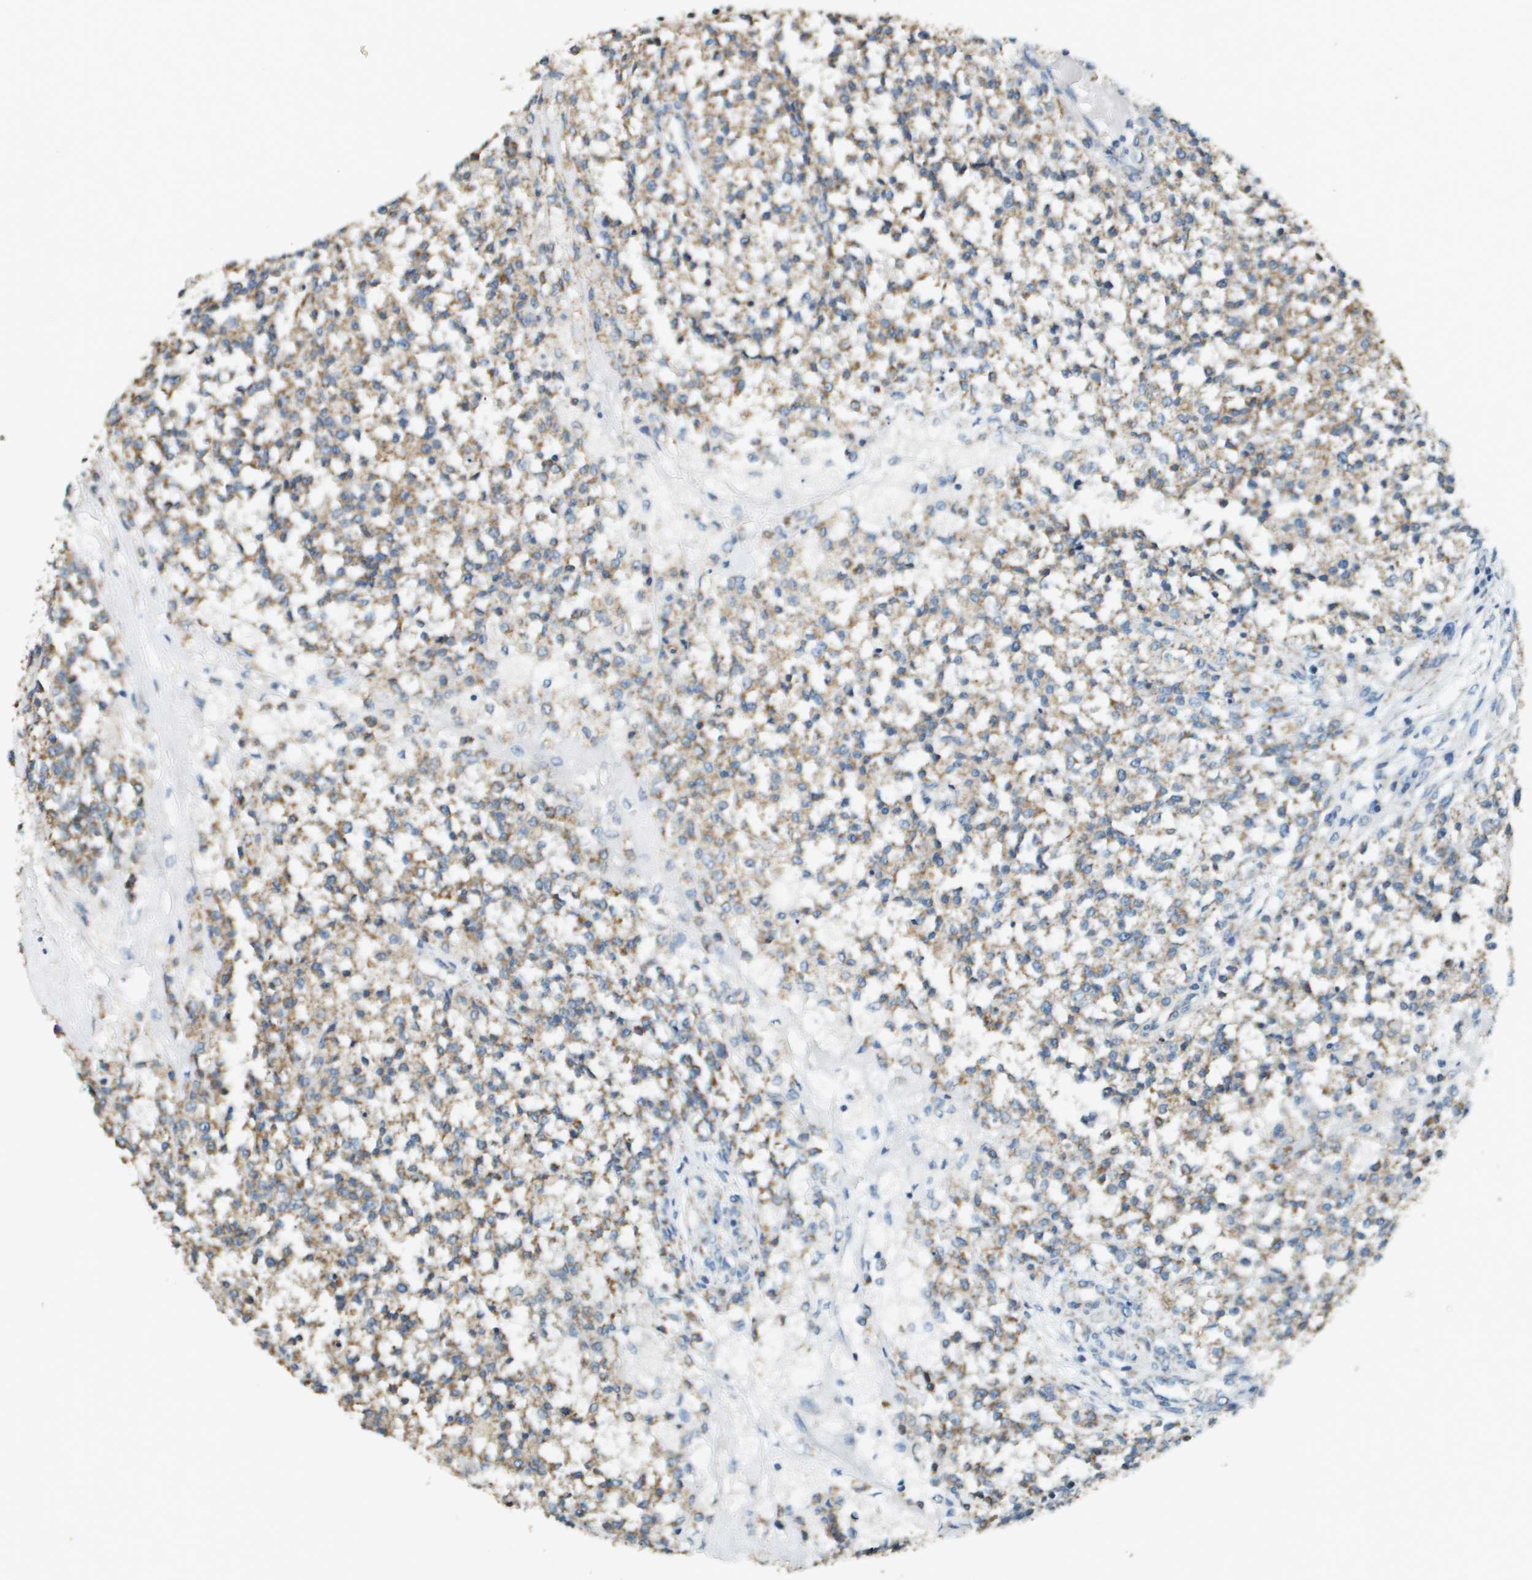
{"staining": {"intensity": "moderate", "quantity": ">75%", "location": "cytoplasmic/membranous"}, "tissue": "testis cancer", "cell_type": "Tumor cells", "image_type": "cancer", "snomed": [{"axis": "morphology", "description": "Seminoma, NOS"}, {"axis": "topography", "description": "Testis"}], "caption": "IHC micrograph of neoplastic tissue: testis cancer stained using immunohistochemistry displays medium levels of moderate protein expression localized specifically in the cytoplasmic/membranous of tumor cells, appearing as a cytoplasmic/membranous brown color.", "gene": "FH", "patient": {"sex": "male", "age": 59}}